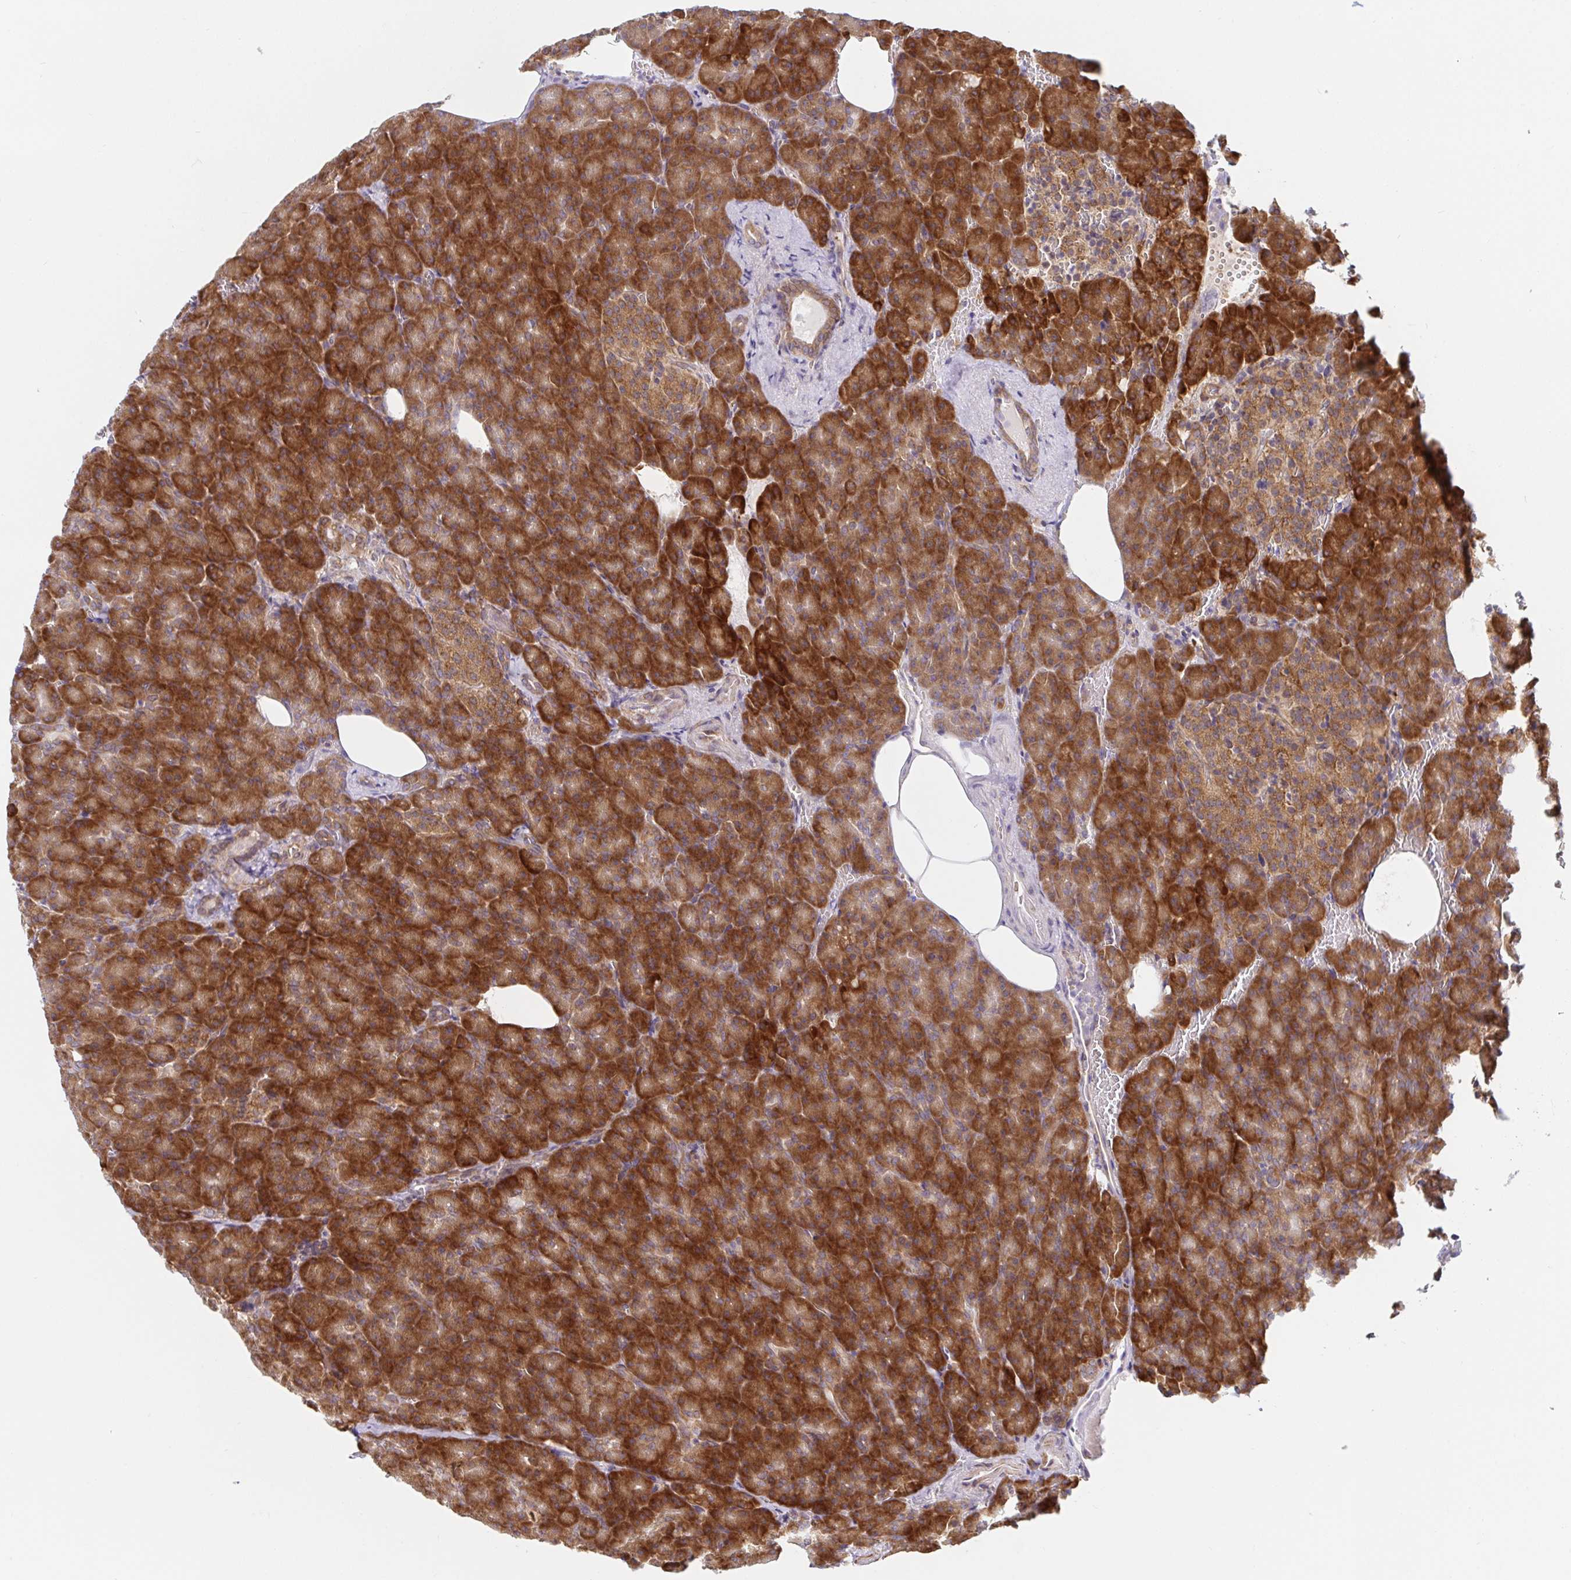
{"staining": {"intensity": "strong", "quantity": ">75%", "location": "cytoplasmic/membranous"}, "tissue": "pancreas", "cell_type": "Exocrine glandular cells", "image_type": "normal", "snomed": [{"axis": "morphology", "description": "Normal tissue, NOS"}, {"axis": "topography", "description": "Pancreas"}], "caption": "Protein analysis of benign pancreas exhibits strong cytoplasmic/membranous positivity in approximately >75% of exocrine glandular cells. (DAB (3,3'-diaminobenzidine) = brown stain, brightfield microscopy at high magnification).", "gene": "LARP1", "patient": {"sex": "female", "age": 74}}